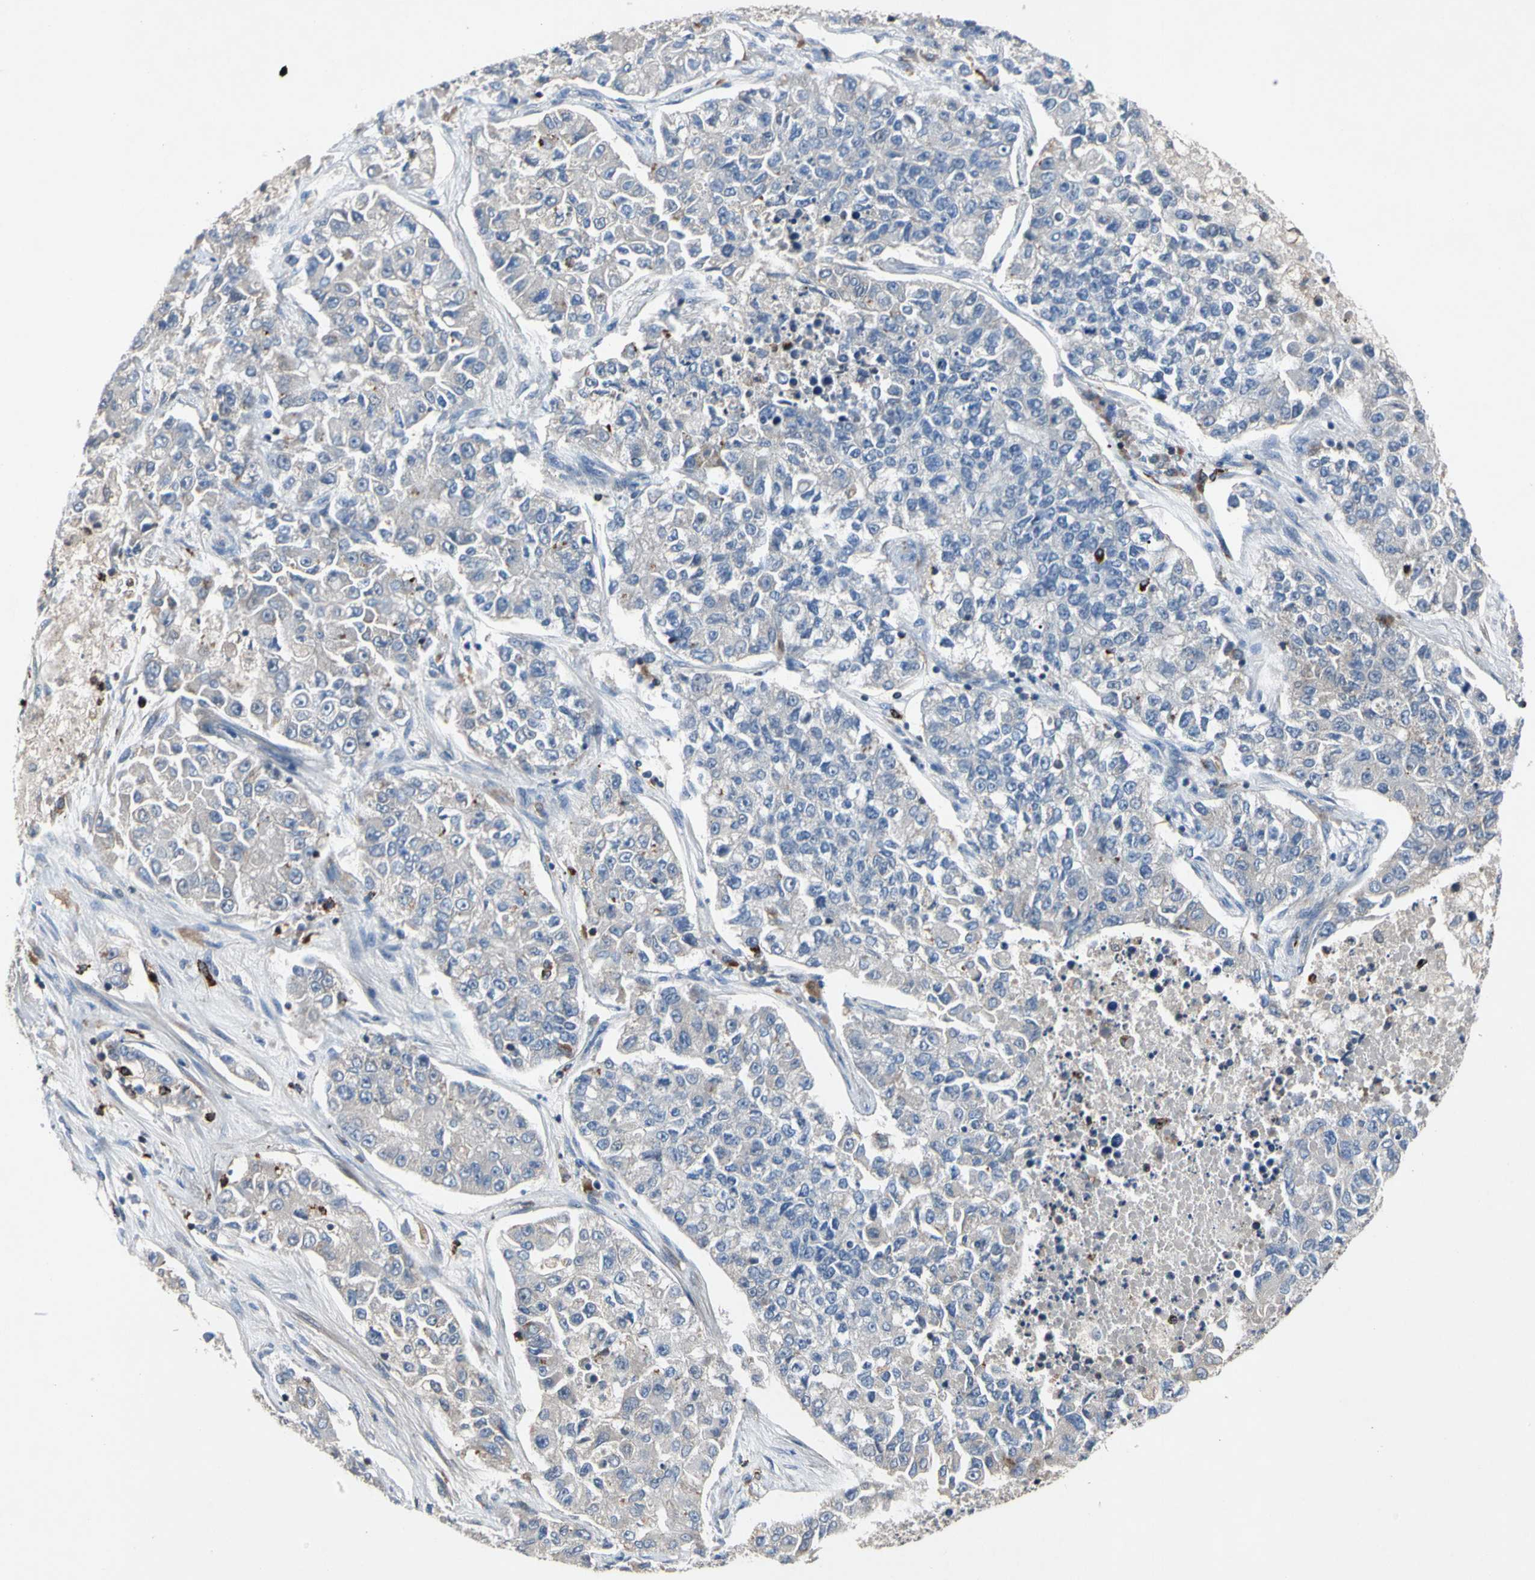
{"staining": {"intensity": "negative", "quantity": "none", "location": "none"}, "tissue": "lung cancer", "cell_type": "Tumor cells", "image_type": "cancer", "snomed": [{"axis": "morphology", "description": "Adenocarcinoma, NOS"}, {"axis": "topography", "description": "Lung"}], "caption": "Histopathology image shows no significant protein expression in tumor cells of lung cancer.", "gene": "ADA2", "patient": {"sex": "male", "age": 49}}